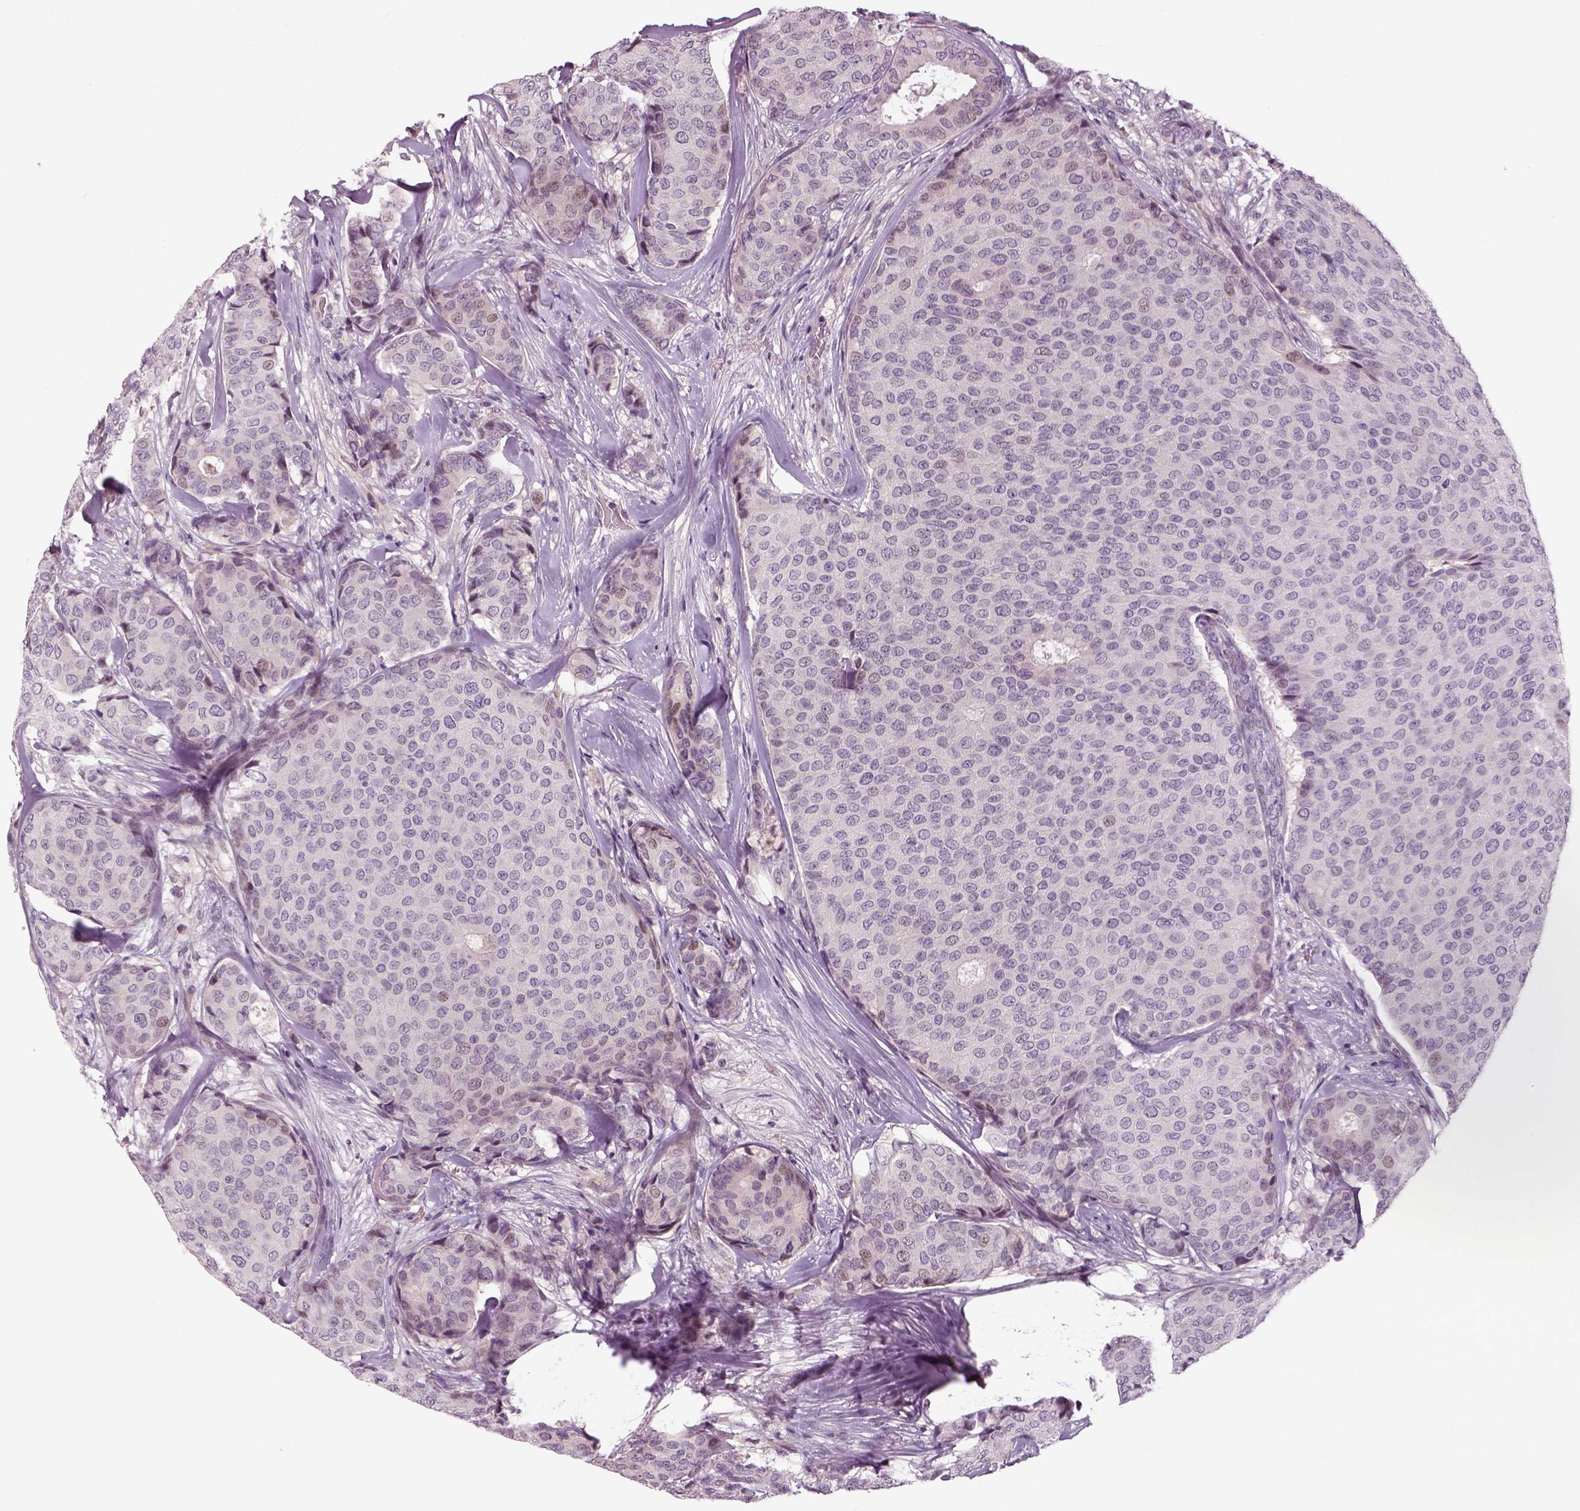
{"staining": {"intensity": "negative", "quantity": "none", "location": "none"}, "tissue": "breast cancer", "cell_type": "Tumor cells", "image_type": "cancer", "snomed": [{"axis": "morphology", "description": "Duct carcinoma"}, {"axis": "topography", "description": "Breast"}], "caption": "Protein analysis of breast cancer (invasive ductal carcinoma) demonstrates no significant staining in tumor cells.", "gene": "NECAB1", "patient": {"sex": "female", "age": 75}}